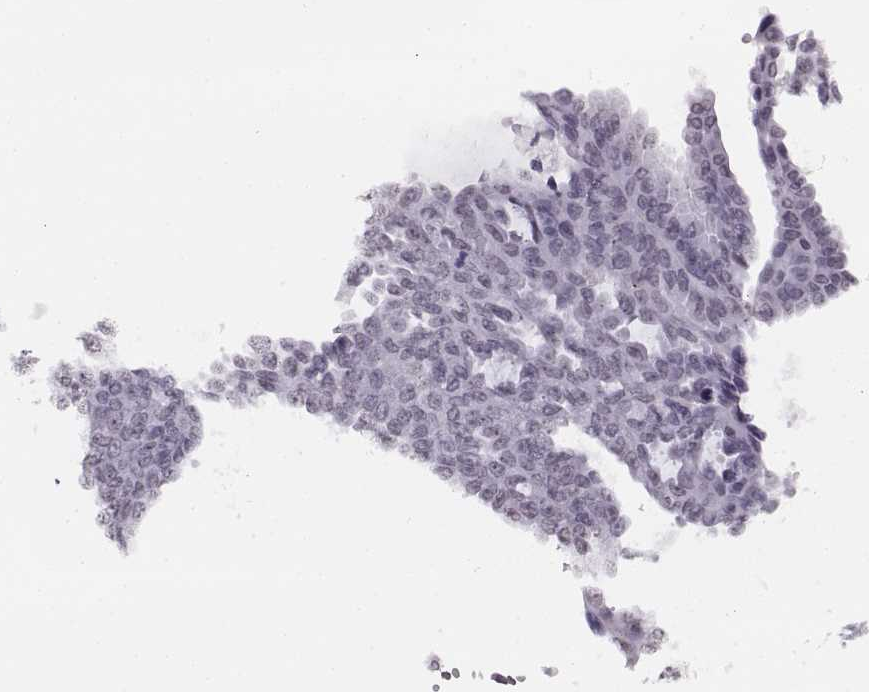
{"staining": {"intensity": "negative", "quantity": "none", "location": "none"}, "tissue": "ovarian cancer", "cell_type": "Tumor cells", "image_type": "cancer", "snomed": [{"axis": "morphology", "description": "Cystadenocarcinoma, serous, NOS"}, {"axis": "topography", "description": "Ovary"}], "caption": "IHC of serous cystadenocarcinoma (ovarian) demonstrates no positivity in tumor cells.", "gene": "PRMT8", "patient": {"sex": "female", "age": 71}}